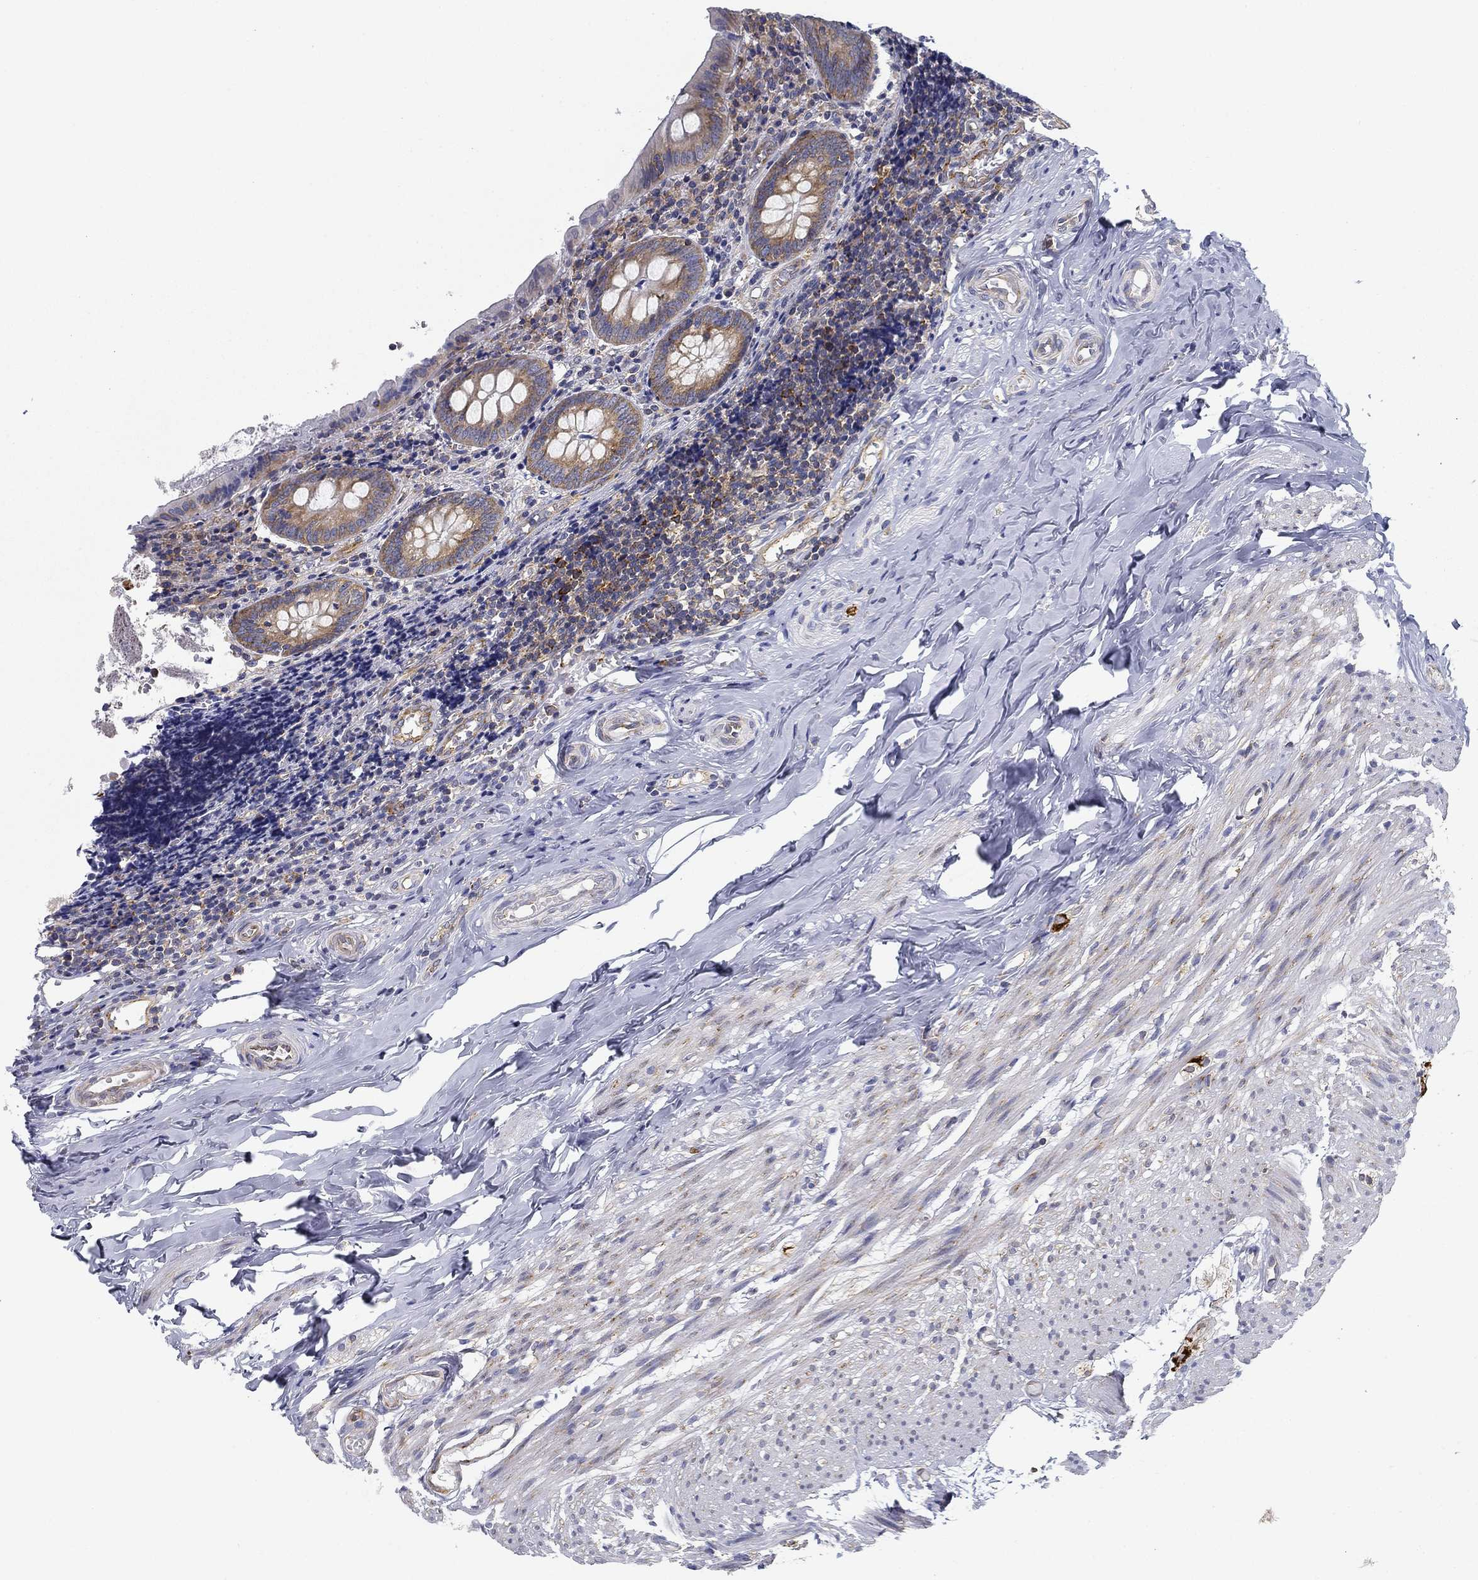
{"staining": {"intensity": "moderate", "quantity": "25%-75%", "location": "cytoplasmic/membranous"}, "tissue": "appendix", "cell_type": "Glandular cells", "image_type": "normal", "snomed": [{"axis": "morphology", "description": "Normal tissue, NOS"}, {"axis": "topography", "description": "Appendix"}], "caption": "Immunohistochemistry of unremarkable appendix displays medium levels of moderate cytoplasmic/membranous expression in approximately 25%-75% of glandular cells. (DAB IHC with brightfield microscopy, high magnification).", "gene": "FXR1", "patient": {"sex": "female", "age": 23}}